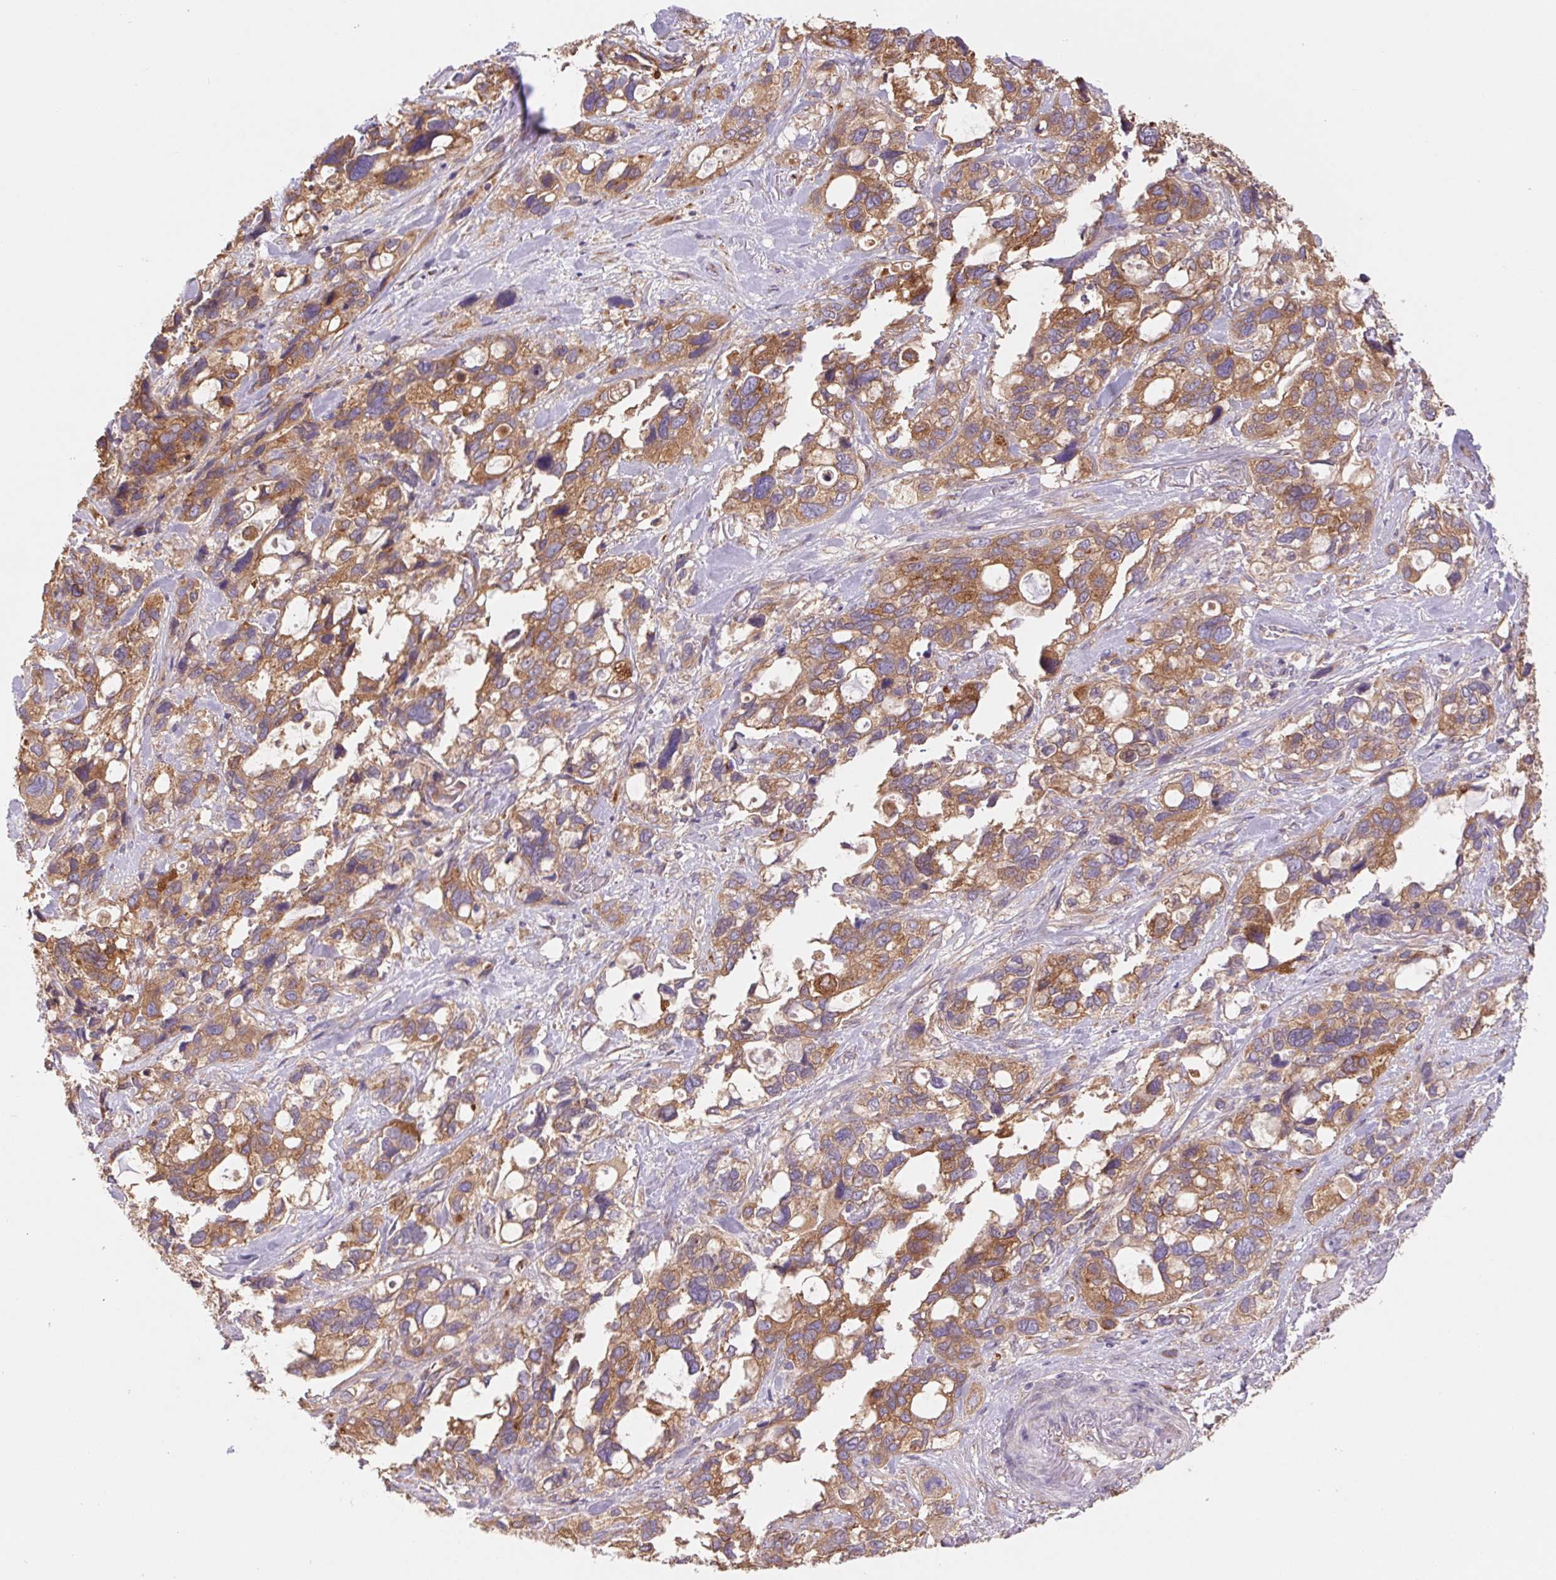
{"staining": {"intensity": "moderate", "quantity": ">75%", "location": "cytoplasmic/membranous"}, "tissue": "stomach cancer", "cell_type": "Tumor cells", "image_type": "cancer", "snomed": [{"axis": "morphology", "description": "Adenocarcinoma, NOS"}, {"axis": "topography", "description": "Stomach, upper"}], "caption": "There is medium levels of moderate cytoplasmic/membranous staining in tumor cells of stomach cancer (adenocarcinoma), as demonstrated by immunohistochemical staining (brown color).", "gene": "RAB1A", "patient": {"sex": "female", "age": 81}}